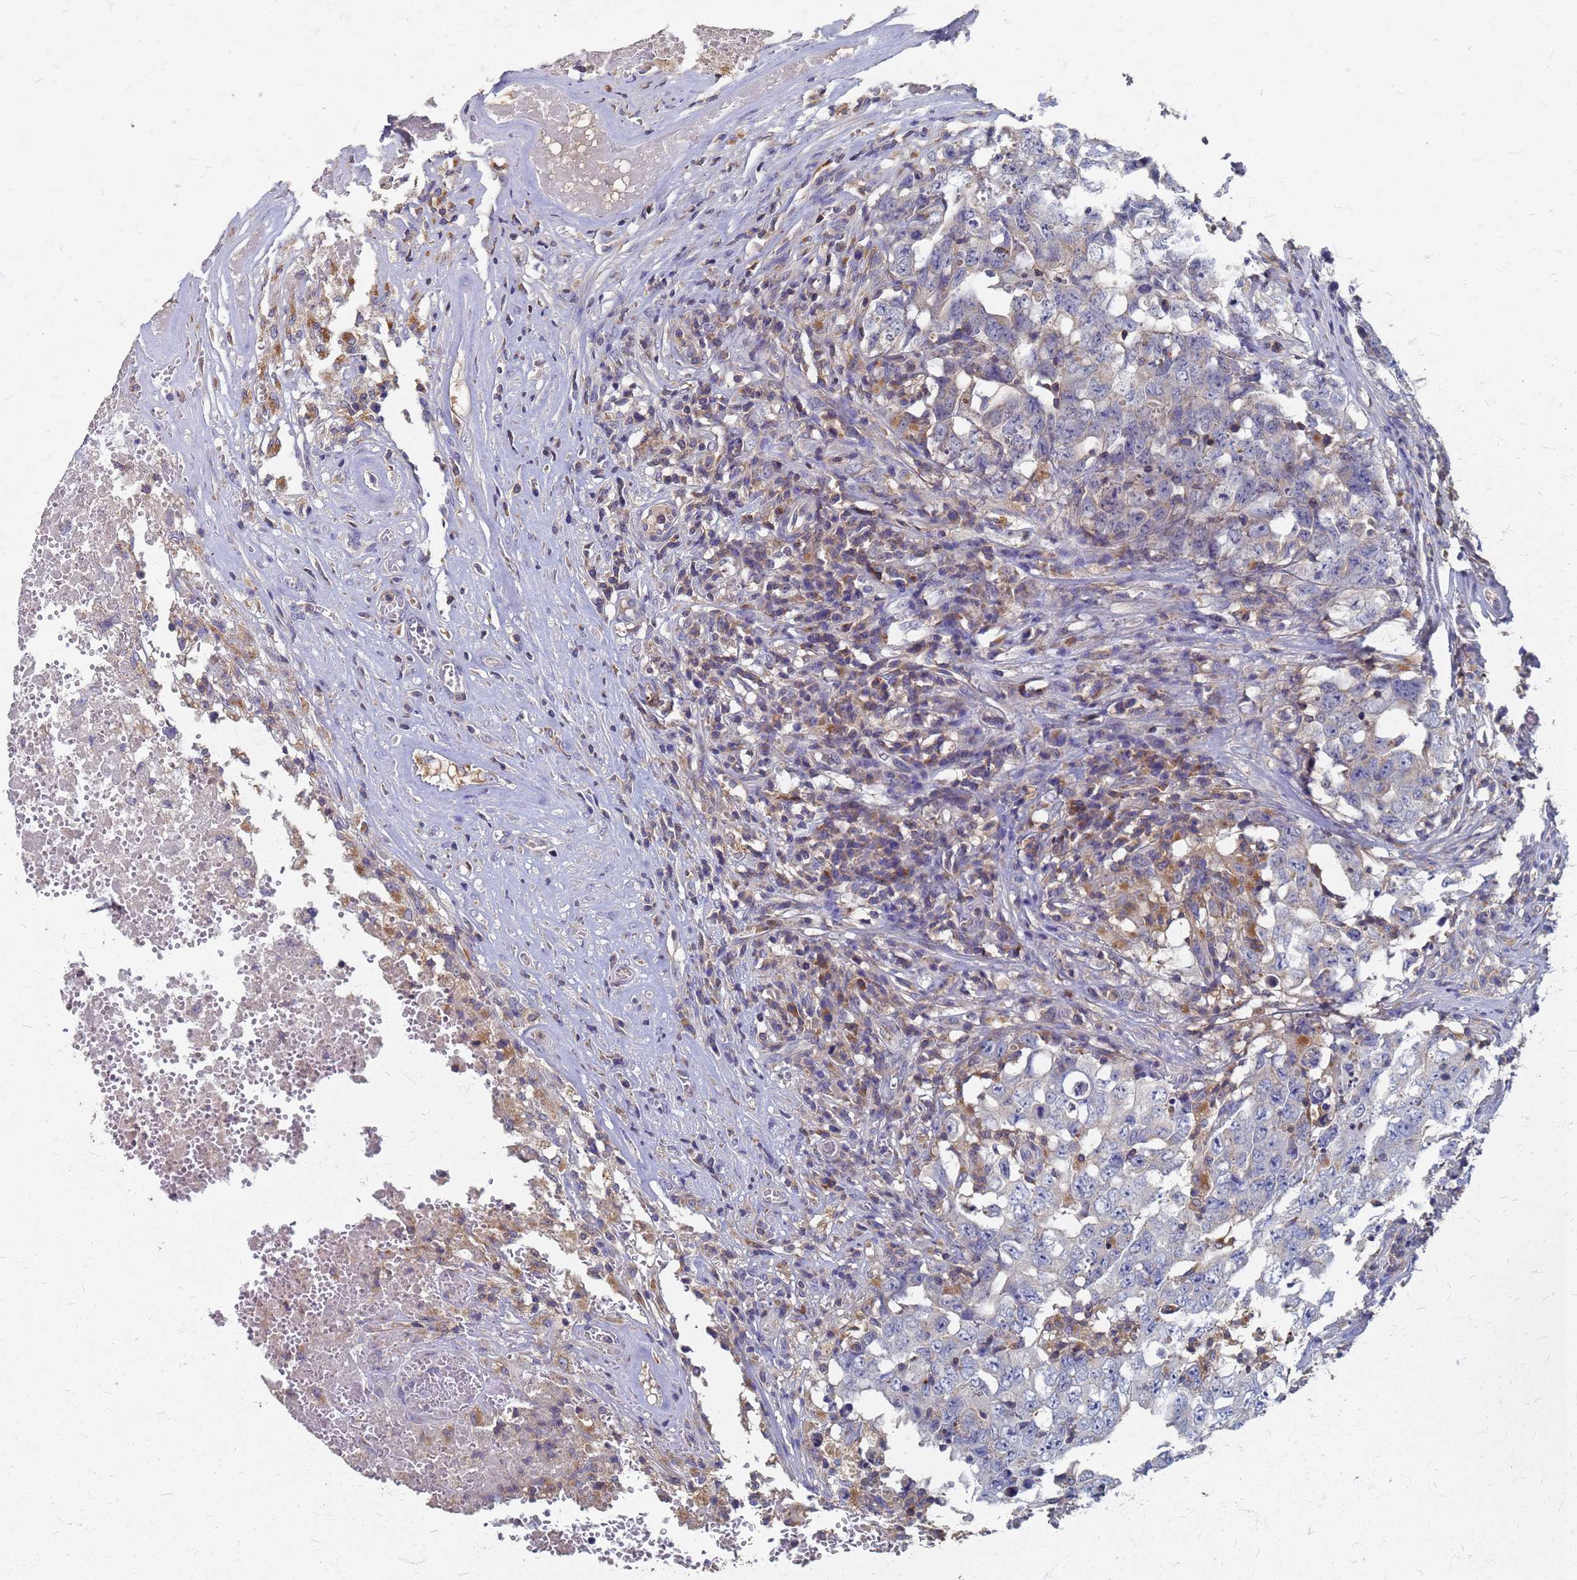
{"staining": {"intensity": "negative", "quantity": "none", "location": "none"}, "tissue": "testis cancer", "cell_type": "Tumor cells", "image_type": "cancer", "snomed": [{"axis": "morphology", "description": "Carcinoma, Embryonal, NOS"}, {"axis": "topography", "description": "Testis"}], "caption": "High magnification brightfield microscopy of testis cancer (embryonal carcinoma) stained with DAB (brown) and counterstained with hematoxylin (blue): tumor cells show no significant expression.", "gene": "KRCC1", "patient": {"sex": "male", "age": 26}}